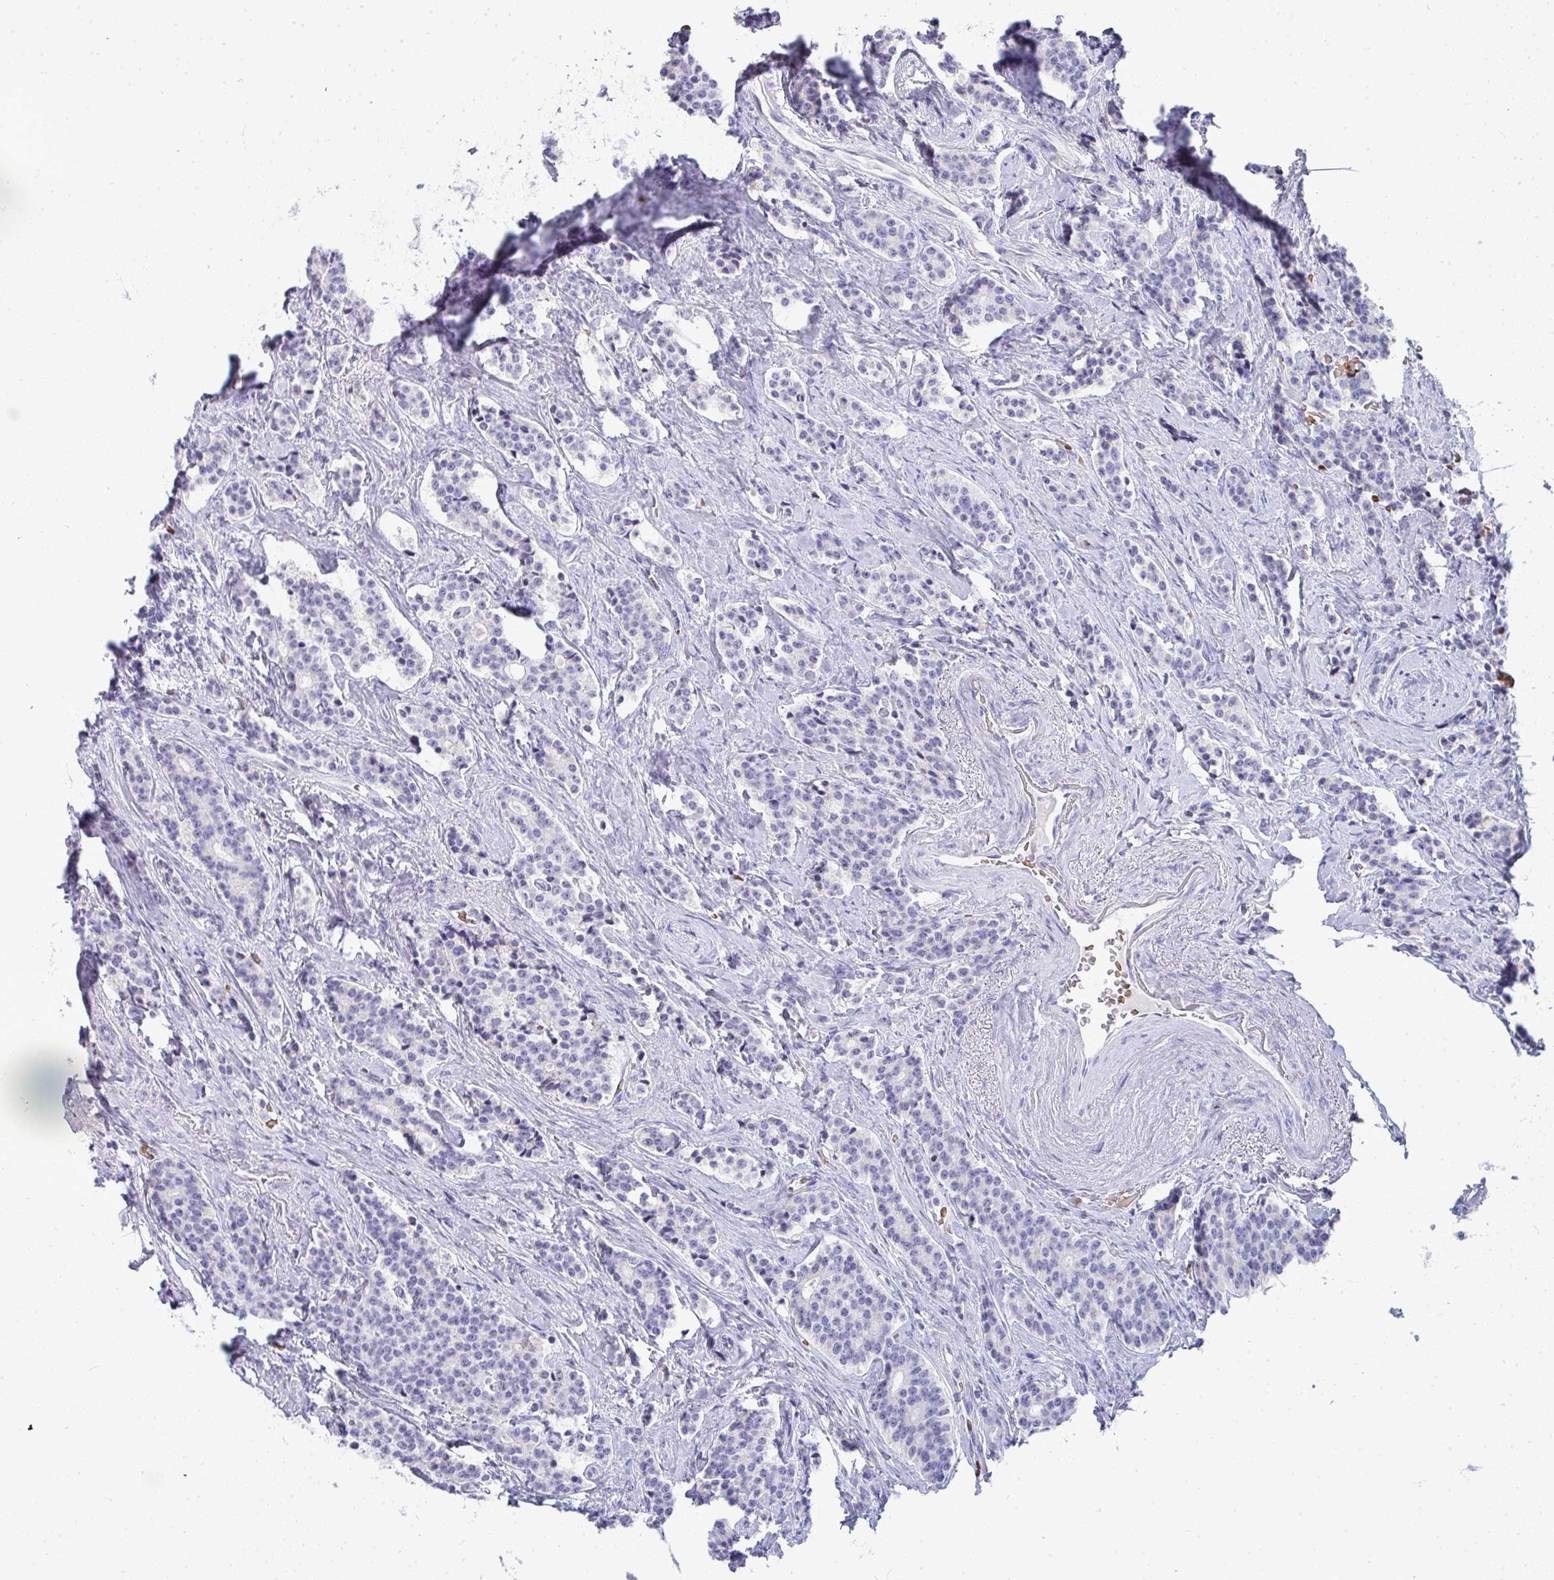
{"staining": {"intensity": "negative", "quantity": "none", "location": "none"}, "tissue": "carcinoid", "cell_type": "Tumor cells", "image_type": "cancer", "snomed": [{"axis": "morphology", "description": "Carcinoid, malignant, NOS"}, {"axis": "topography", "description": "Small intestine"}], "caption": "Malignant carcinoid was stained to show a protein in brown. There is no significant positivity in tumor cells. (IHC, brightfield microscopy, high magnification).", "gene": "ZNF182", "patient": {"sex": "female", "age": 73}}